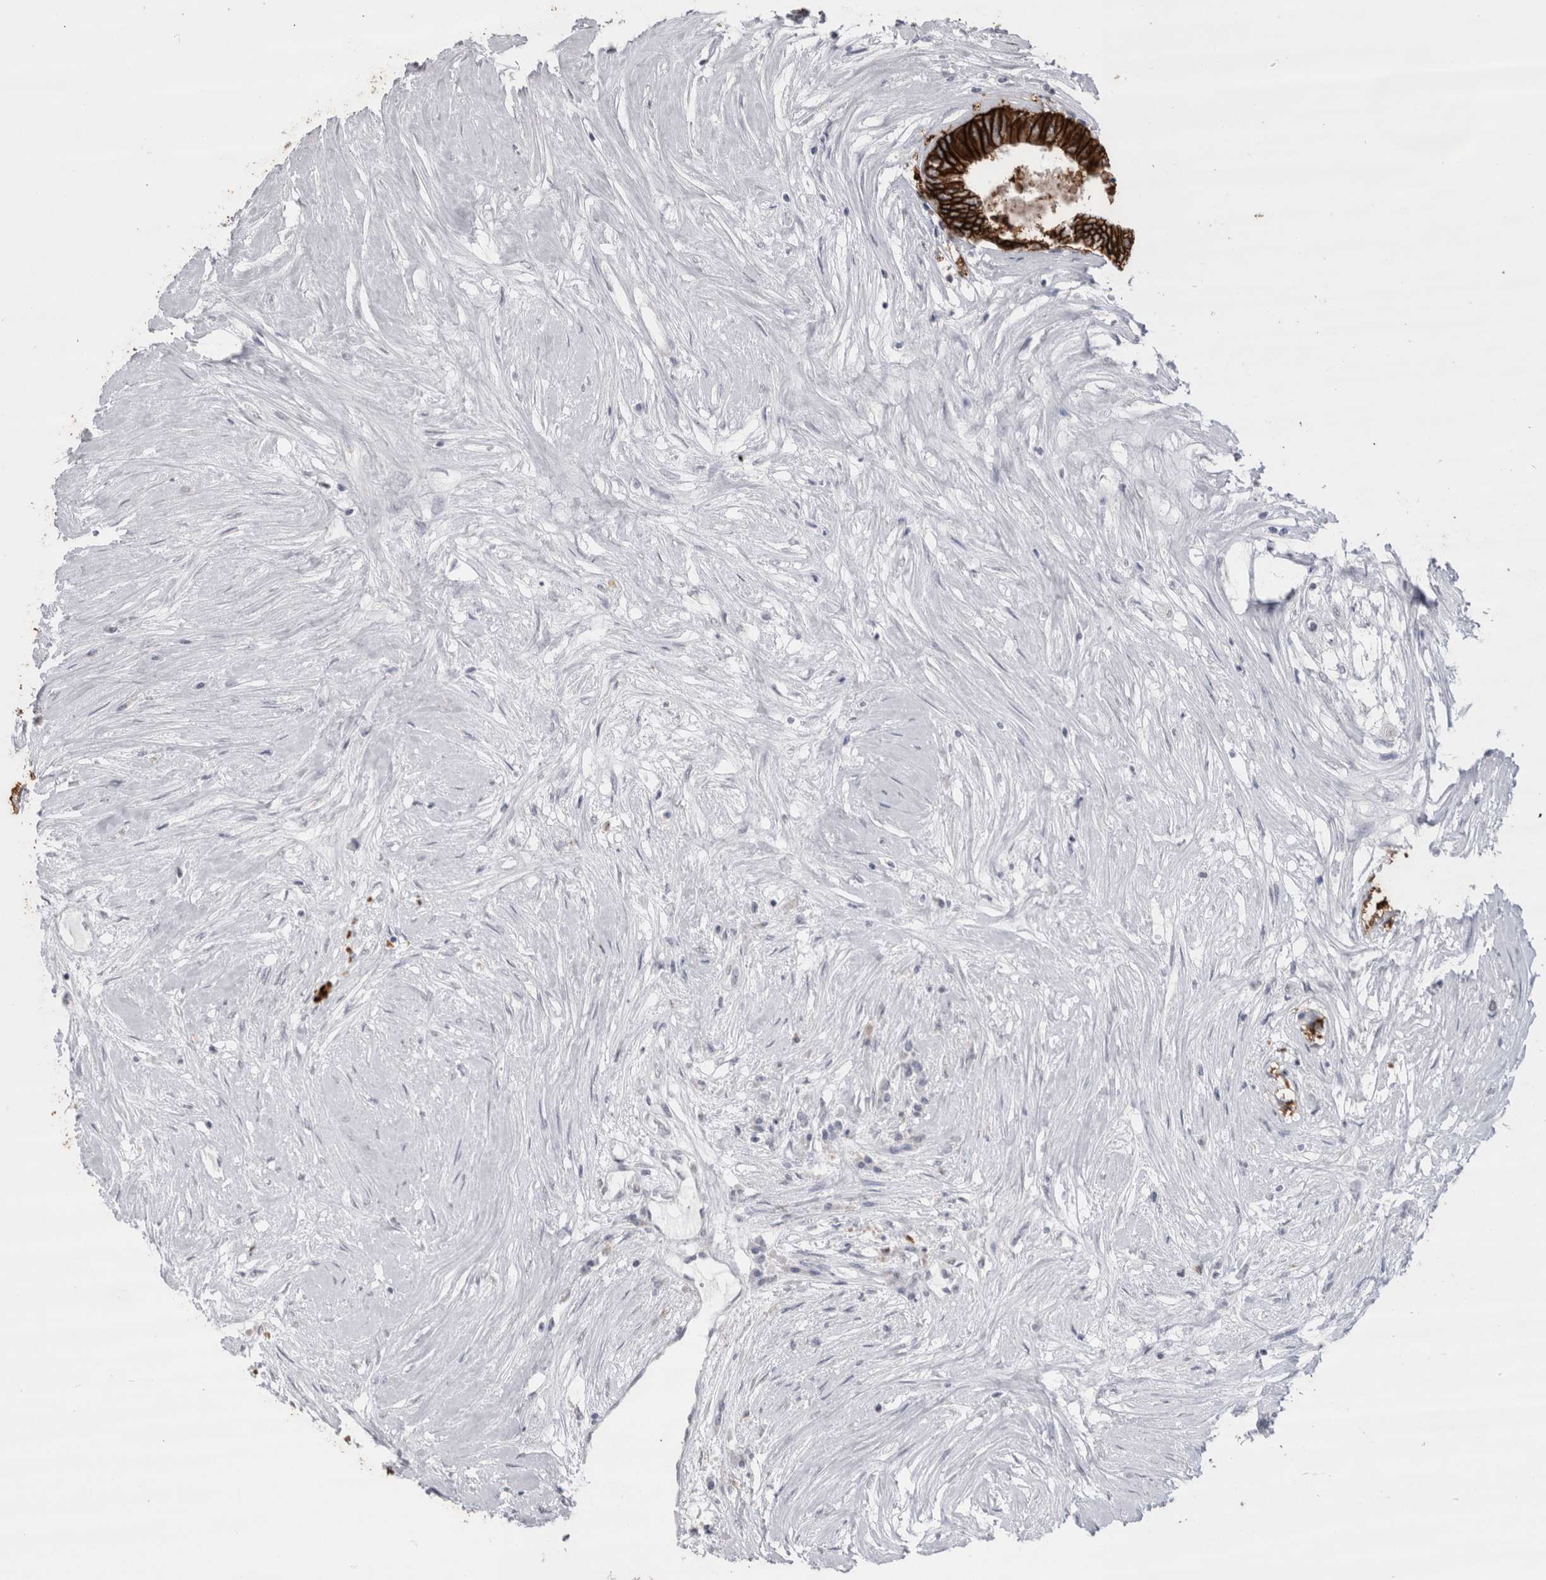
{"staining": {"intensity": "strong", "quantity": ">75%", "location": "cytoplasmic/membranous"}, "tissue": "colorectal cancer", "cell_type": "Tumor cells", "image_type": "cancer", "snomed": [{"axis": "morphology", "description": "Adenocarcinoma, NOS"}, {"axis": "topography", "description": "Rectum"}], "caption": "Strong cytoplasmic/membranous protein positivity is seen in approximately >75% of tumor cells in colorectal cancer (adenocarcinoma).", "gene": "CDH17", "patient": {"sex": "male", "age": 63}}